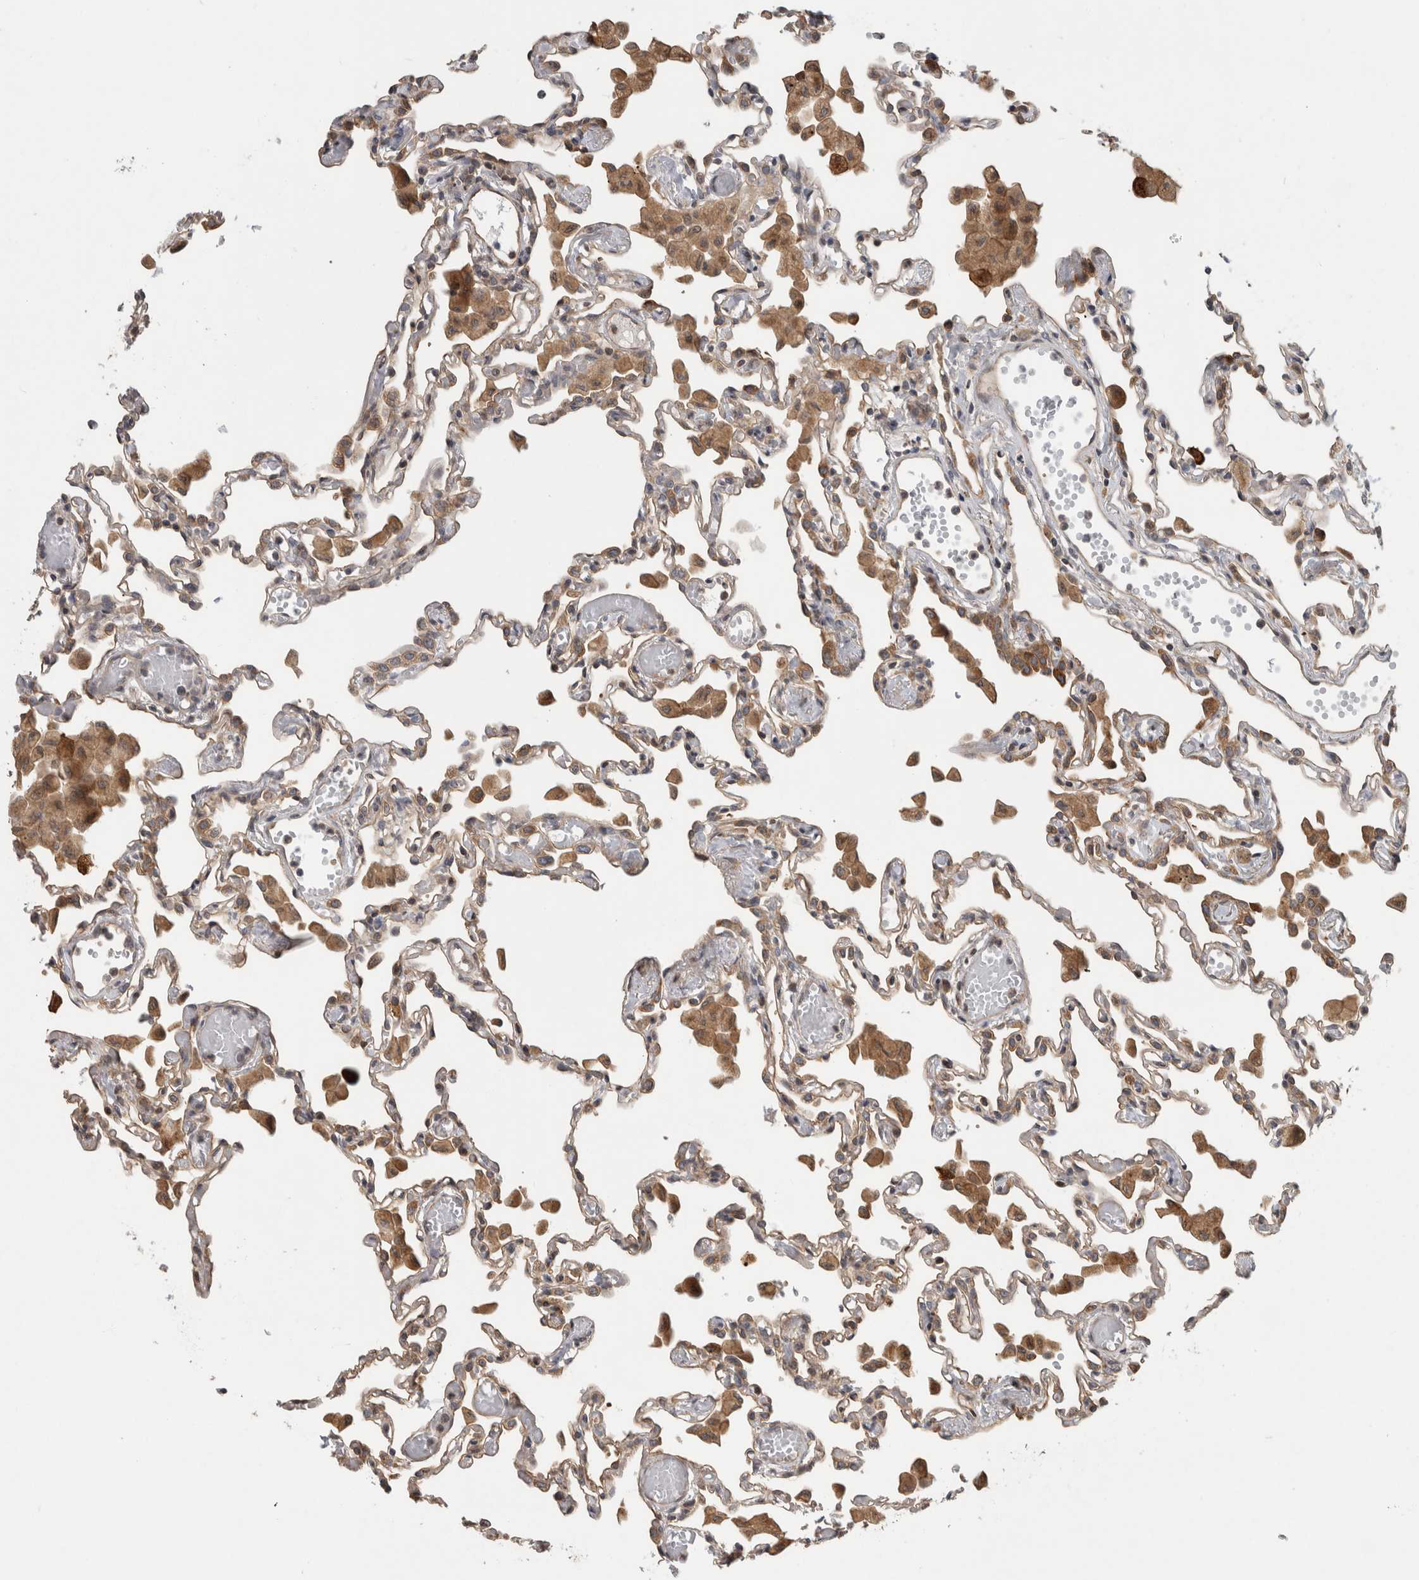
{"staining": {"intensity": "moderate", "quantity": "25%-75%", "location": "cytoplasmic/membranous"}, "tissue": "lung", "cell_type": "Alveolar cells", "image_type": "normal", "snomed": [{"axis": "morphology", "description": "Normal tissue, NOS"}, {"axis": "topography", "description": "Bronchus"}, {"axis": "topography", "description": "Lung"}], "caption": "The micrograph reveals staining of benign lung, revealing moderate cytoplasmic/membranous protein expression (brown color) within alveolar cells. The staining was performed using DAB (3,3'-diaminobenzidine) to visualize the protein expression in brown, while the nuclei were stained in blue with hematoxylin (Magnification: 20x).", "gene": "PARP6", "patient": {"sex": "female", "age": 49}}